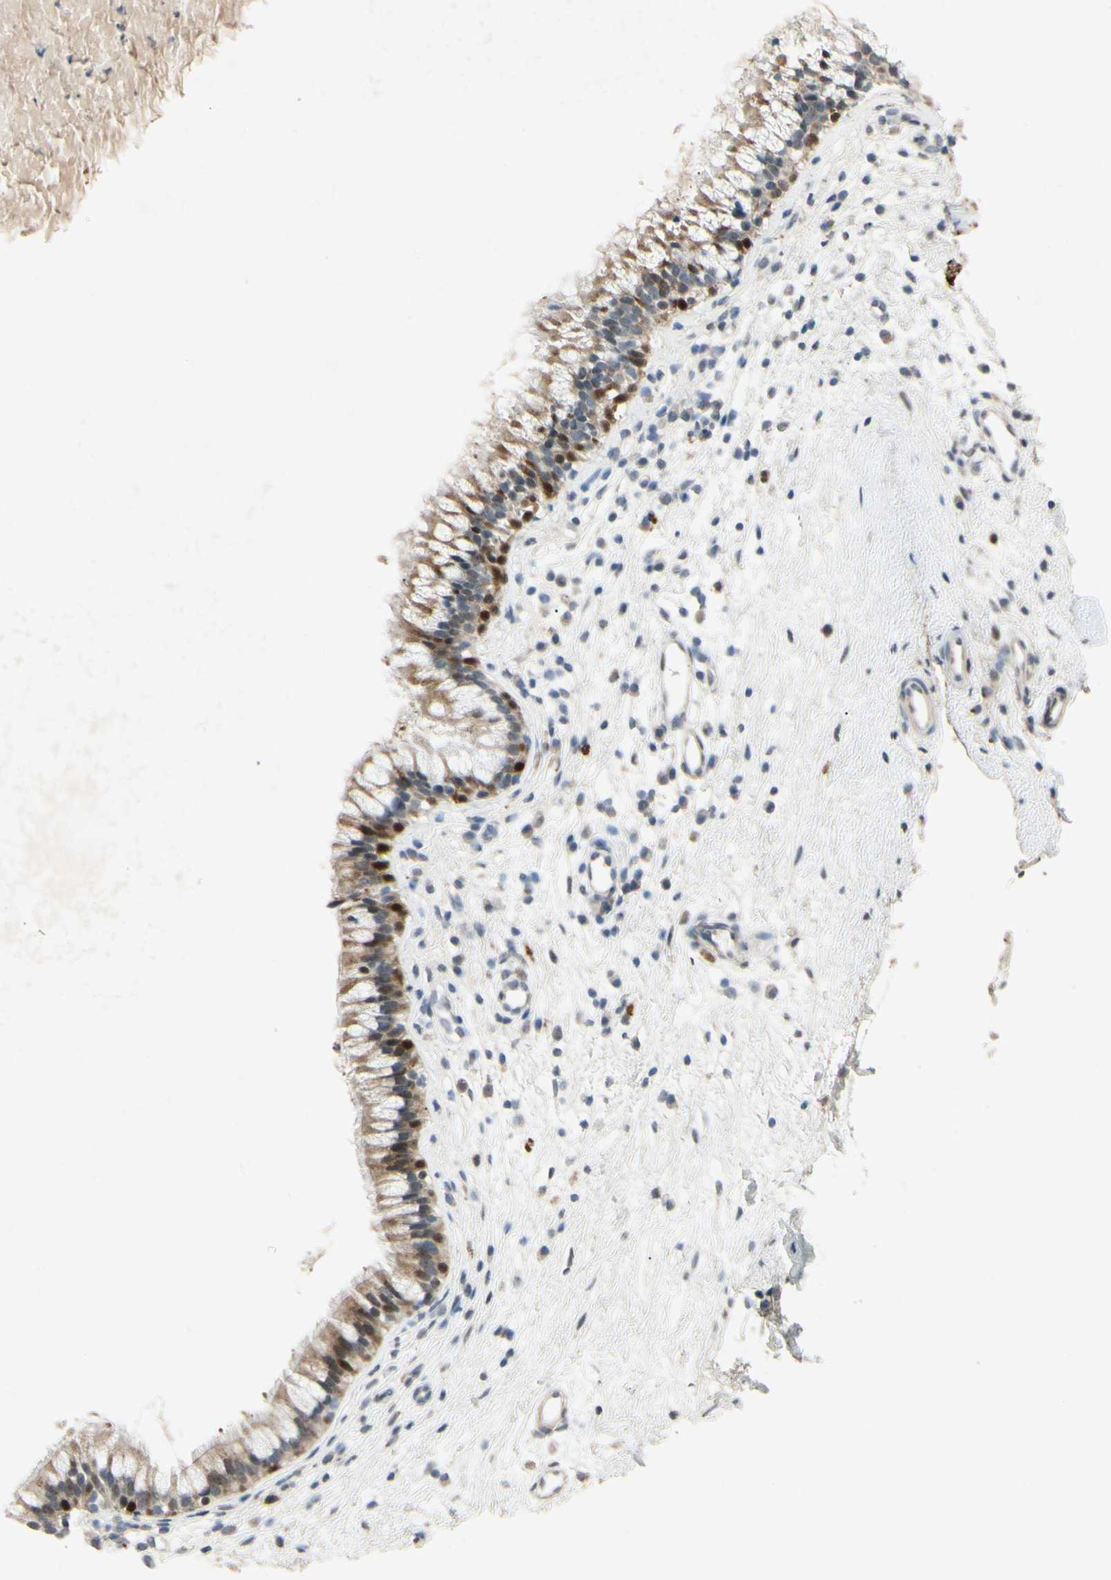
{"staining": {"intensity": "strong", "quantity": "25%-75%", "location": "cytoplasmic/membranous,nuclear"}, "tissue": "nasopharynx", "cell_type": "Respiratory epithelial cells", "image_type": "normal", "snomed": [{"axis": "morphology", "description": "Normal tissue, NOS"}, {"axis": "topography", "description": "Nasopharynx"}], "caption": "The immunohistochemical stain labels strong cytoplasmic/membranous,nuclear expression in respiratory epithelial cells of benign nasopharynx. Using DAB (3,3'-diaminobenzidine) (brown) and hematoxylin (blue) stains, captured at high magnification using brightfield microscopy.", "gene": "HSPA1B", "patient": {"sex": "male", "age": 21}}